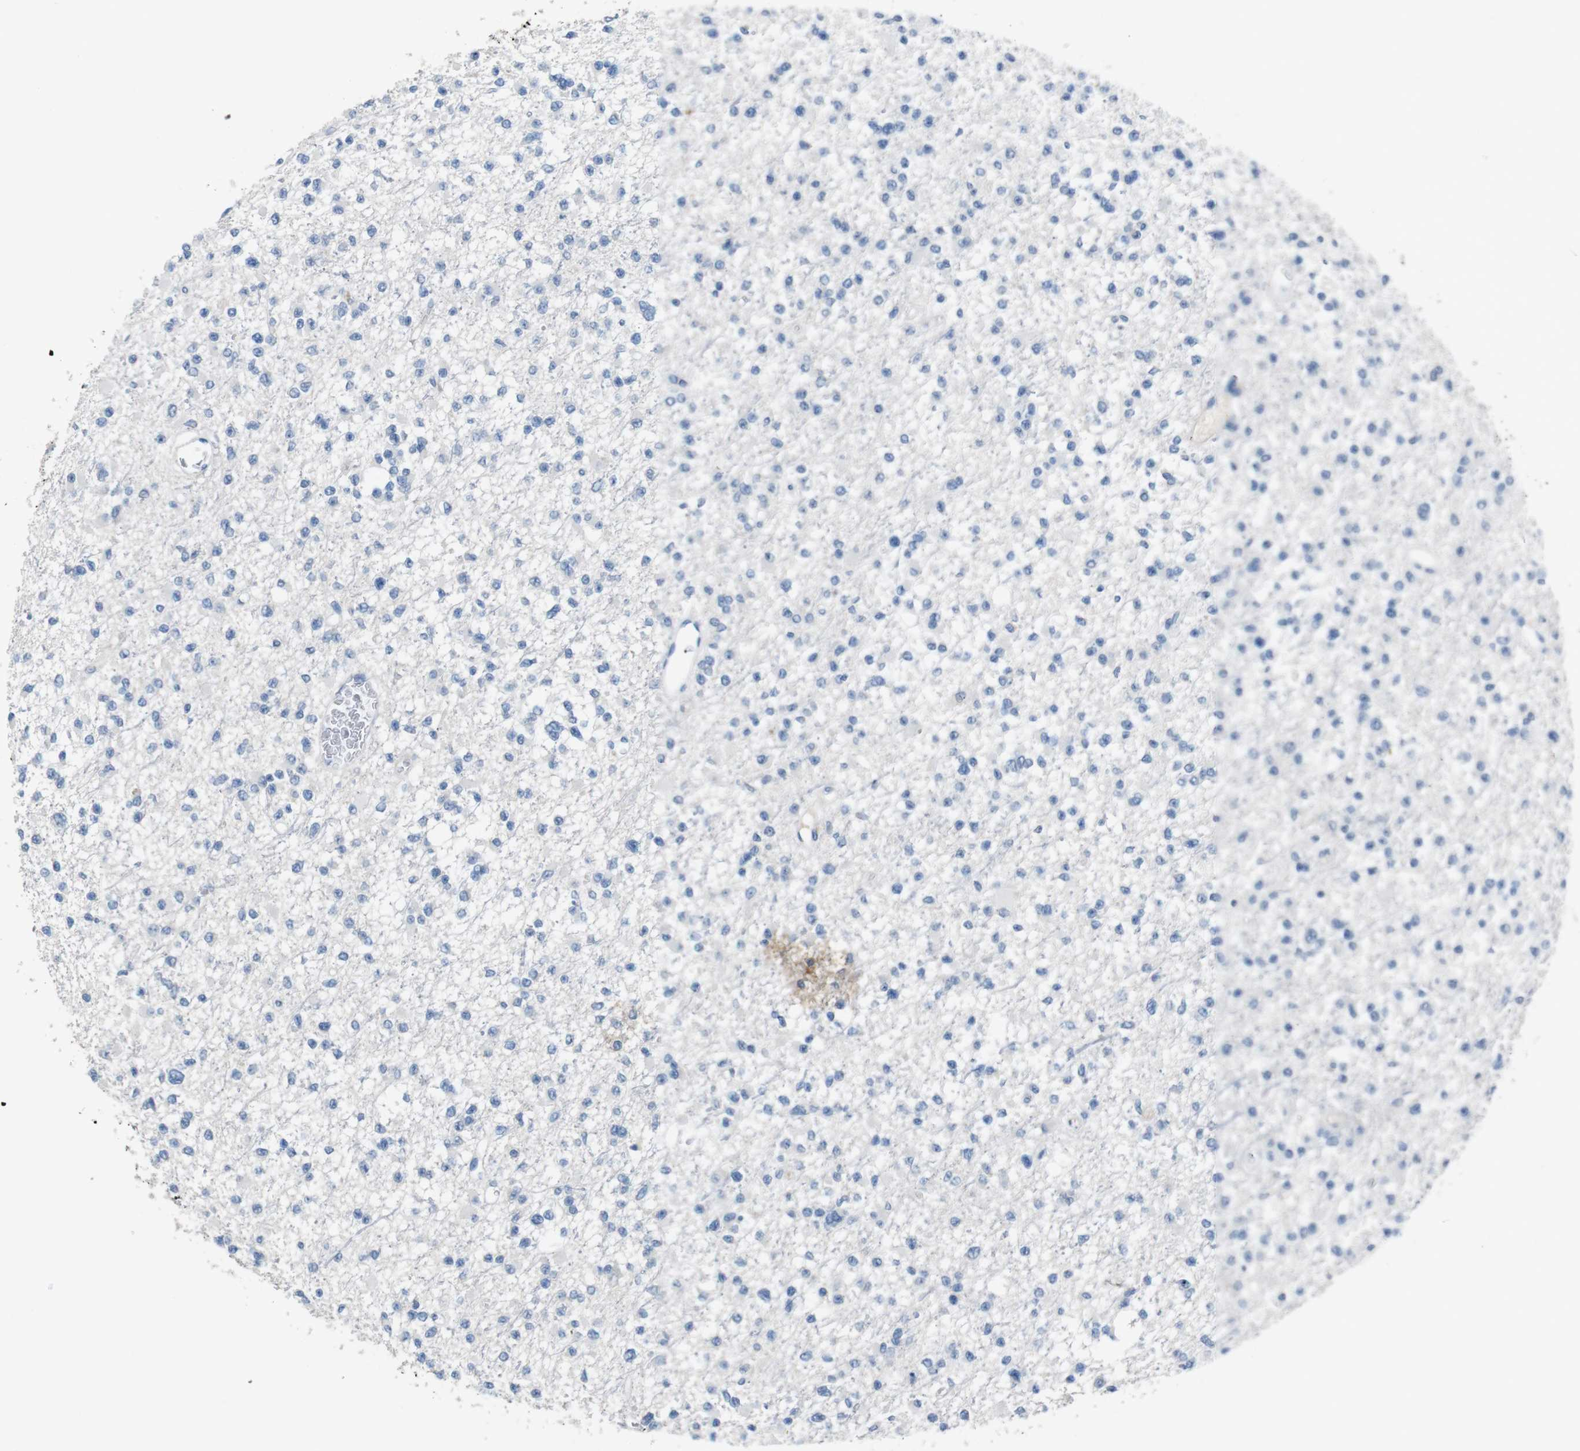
{"staining": {"intensity": "negative", "quantity": "none", "location": "none"}, "tissue": "glioma", "cell_type": "Tumor cells", "image_type": "cancer", "snomed": [{"axis": "morphology", "description": "Glioma, malignant, Low grade"}, {"axis": "topography", "description": "Brain"}], "caption": "High power microscopy histopathology image of an IHC photomicrograph of malignant glioma (low-grade), revealing no significant expression in tumor cells. Brightfield microscopy of immunohistochemistry stained with DAB (brown) and hematoxylin (blue), captured at high magnification.", "gene": "SLC2A8", "patient": {"sex": "female", "age": 22}}